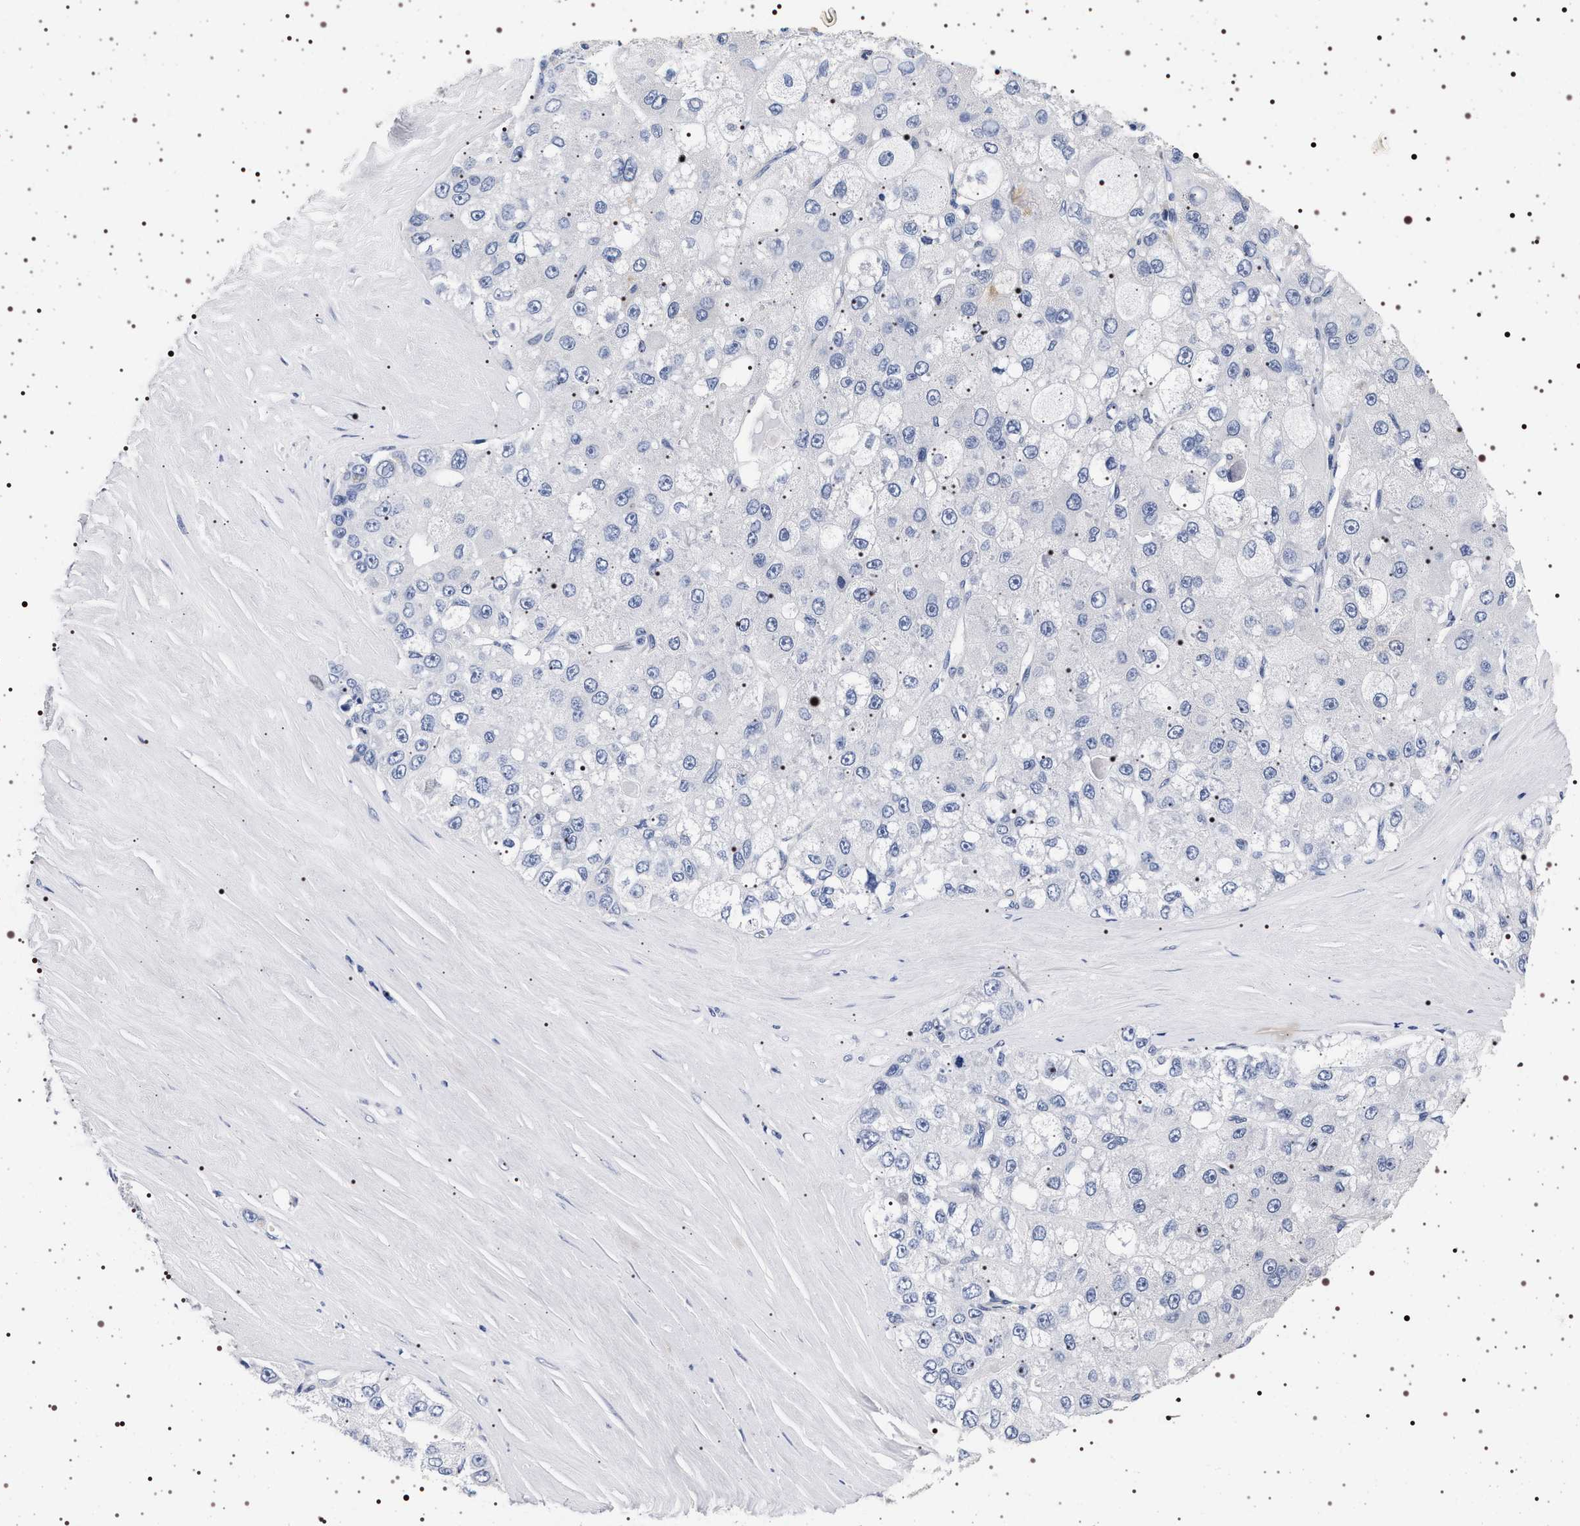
{"staining": {"intensity": "negative", "quantity": "none", "location": "none"}, "tissue": "liver cancer", "cell_type": "Tumor cells", "image_type": "cancer", "snomed": [{"axis": "morphology", "description": "Carcinoma, Hepatocellular, NOS"}, {"axis": "topography", "description": "Liver"}], "caption": "DAB (3,3'-diaminobenzidine) immunohistochemical staining of human liver cancer (hepatocellular carcinoma) reveals no significant expression in tumor cells.", "gene": "MAPK10", "patient": {"sex": "male", "age": 80}}